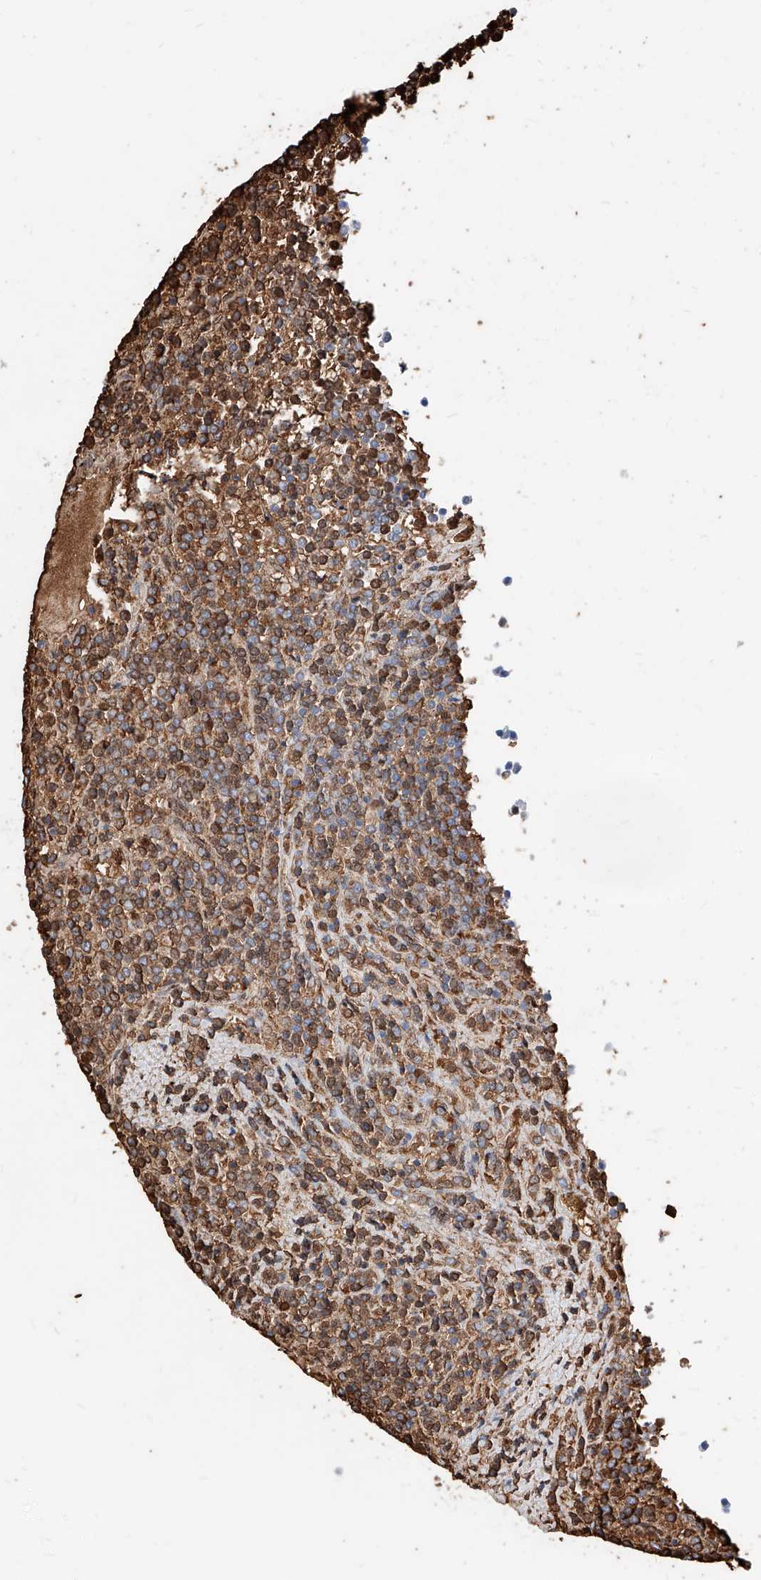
{"staining": {"intensity": "moderate", "quantity": ">75%", "location": "cytoplasmic/membranous"}, "tissue": "lymphoma", "cell_type": "Tumor cells", "image_type": "cancer", "snomed": [{"axis": "morphology", "description": "Malignant lymphoma, non-Hodgkin's type, Low grade"}, {"axis": "topography", "description": "Spleen"}], "caption": "Approximately >75% of tumor cells in lymphoma show moderate cytoplasmic/membranous protein expression as visualized by brown immunohistochemical staining.", "gene": "ZFP42", "patient": {"sex": "female", "age": 19}}